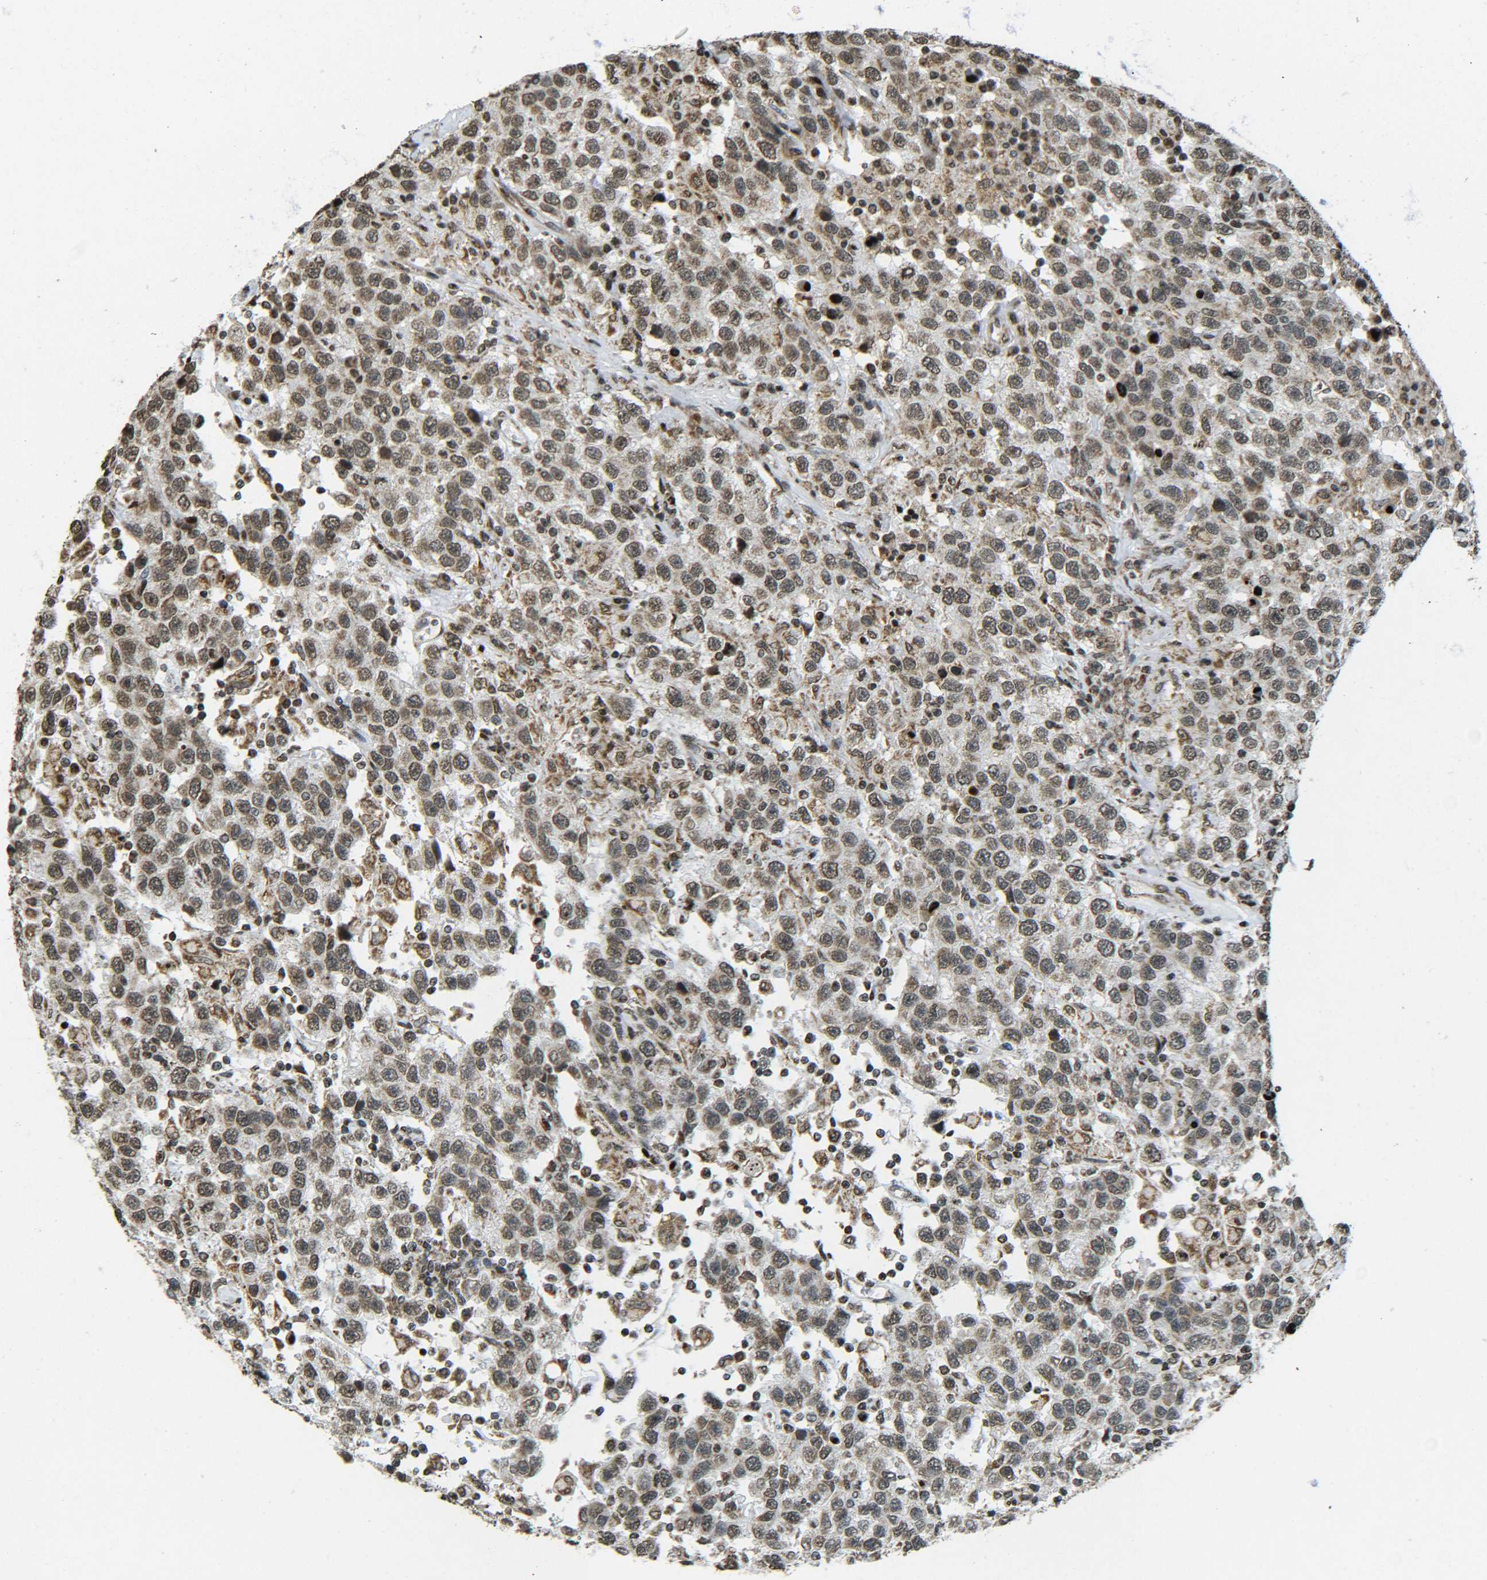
{"staining": {"intensity": "moderate", "quantity": ">75%", "location": "nuclear"}, "tissue": "testis cancer", "cell_type": "Tumor cells", "image_type": "cancer", "snomed": [{"axis": "morphology", "description": "Seminoma, NOS"}, {"axis": "topography", "description": "Testis"}], "caption": "Testis seminoma was stained to show a protein in brown. There is medium levels of moderate nuclear staining in about >75% of tumor cells.", "gene": "NEUROG2", "patient": {"sex": "male", "age": 41}}